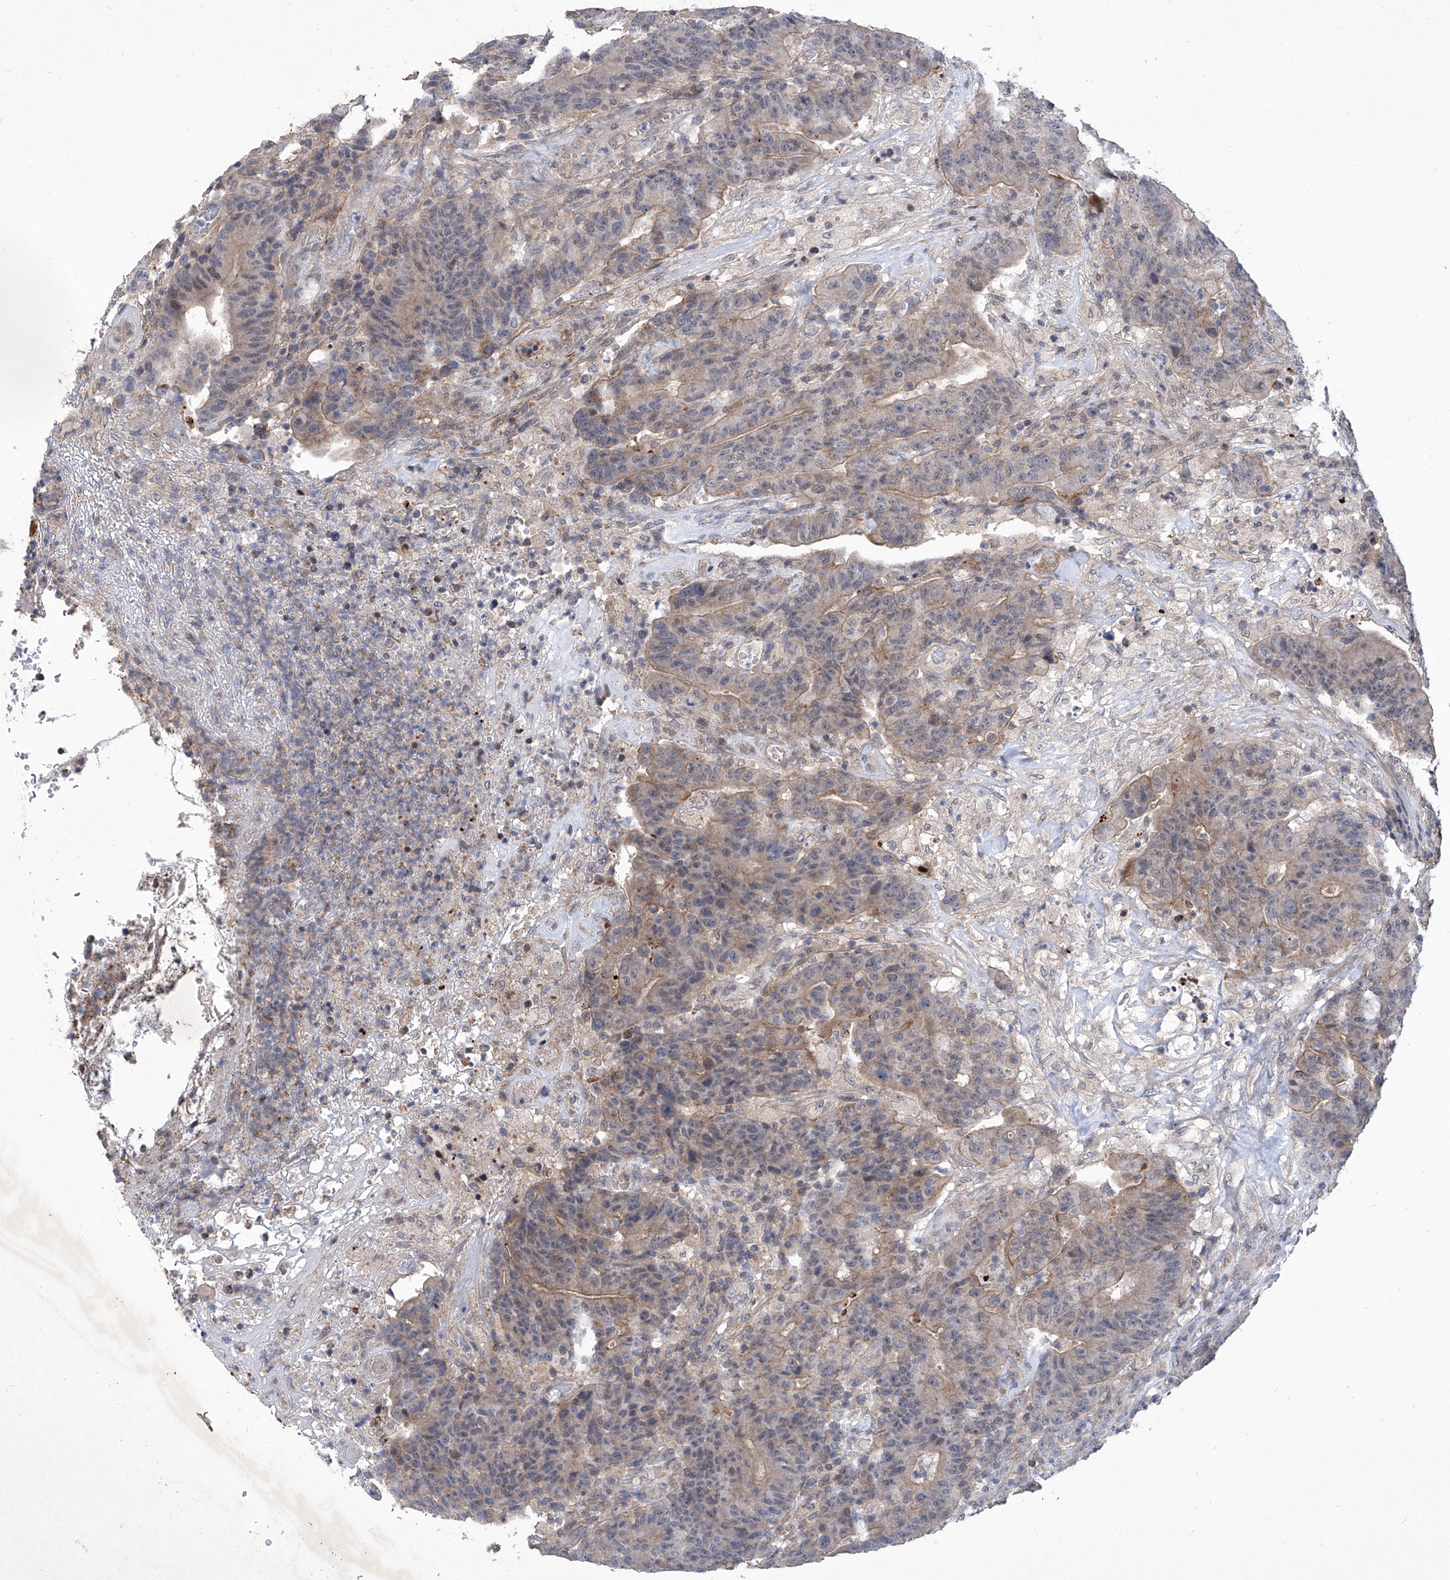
{"staining": {"intensity": "moderate", "quantity": "<25%", "location": "cytoplasmic/membranous"}, "tissue": "colorectal cancer", "cell_type": "Tumor cells", "image_type": "cancer", "snomed": [{"axis": "morphology", "description": "Normal tissue, NOS"}, {"axis": "morphology", "description": "Adenocarcinoma, NOS"}, {"axis": "topography", "description": "Colon"}], "caption": "Protein expression analysis of colorectal adenocarcinoma exhibits moderate cytoplasmic/membranous staining in about <25% of tumor cells. (DAB = brown stain, brightfield microscopy at high magnification).", "gene": "KIFC2", "patient": {"sex": "female", "age": 75}}